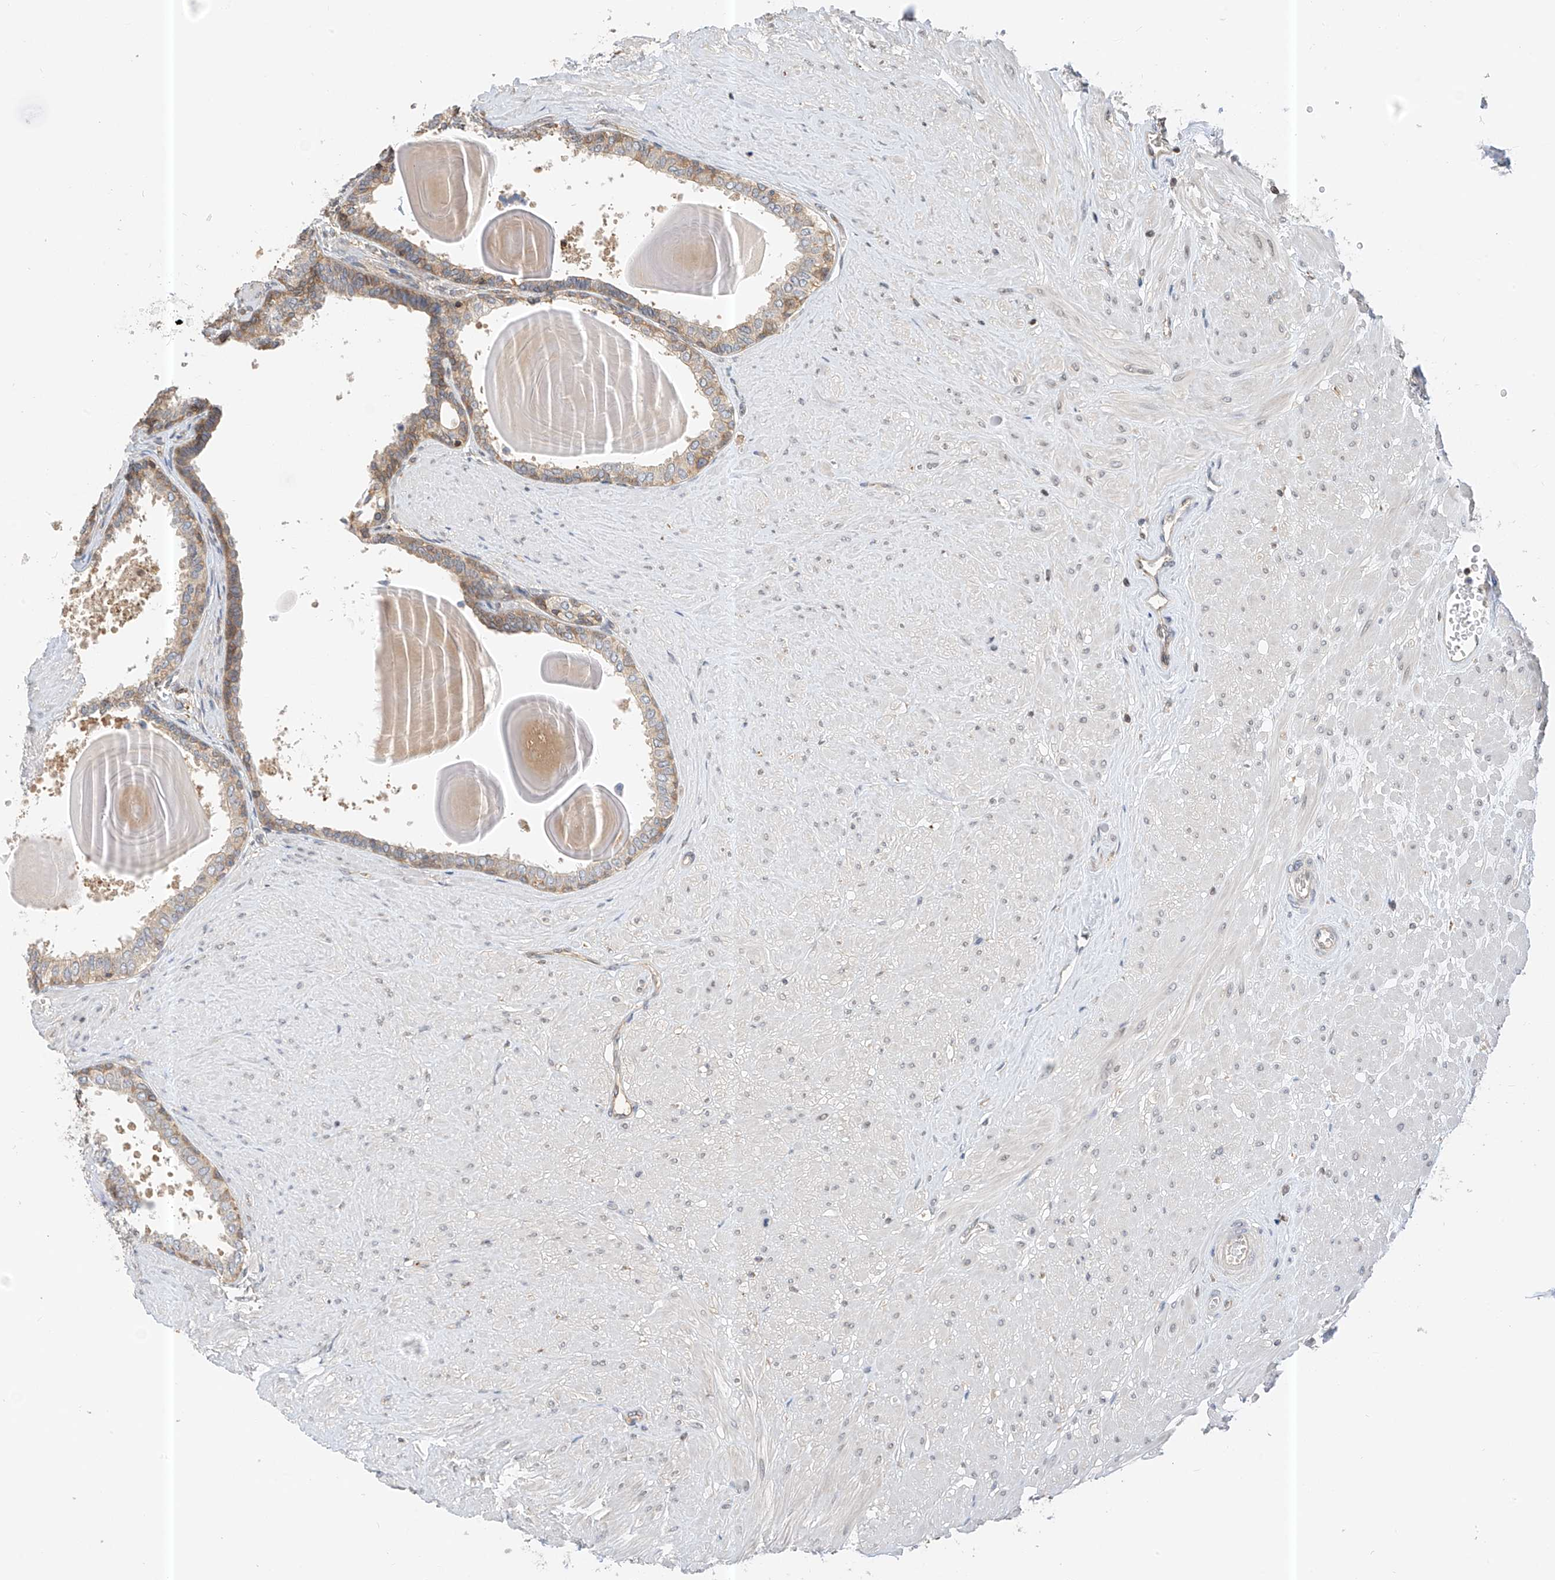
{"staining": {"intensity": "moderate", "quantity": "25%-75%", "location": "cytoplasmic/membranous"}, "tissue": "prostate", "cell_type": "Glandular cells", "image_type": "normal", "snomed": [{"axis": "morphology", "description": "Normal tissue, NOS"}, {"axis": "topography", "description": "Prostate"}], "caption": "Protein staining by IHC reveals moderate cytoplasmic/membranous staining in about 25%-75% of glandular cells in benign prostate. (IHC, brightfield microscopy, high magnification).", "gene": "PPA2", "patient": {"sex": "male", "age": 48}}